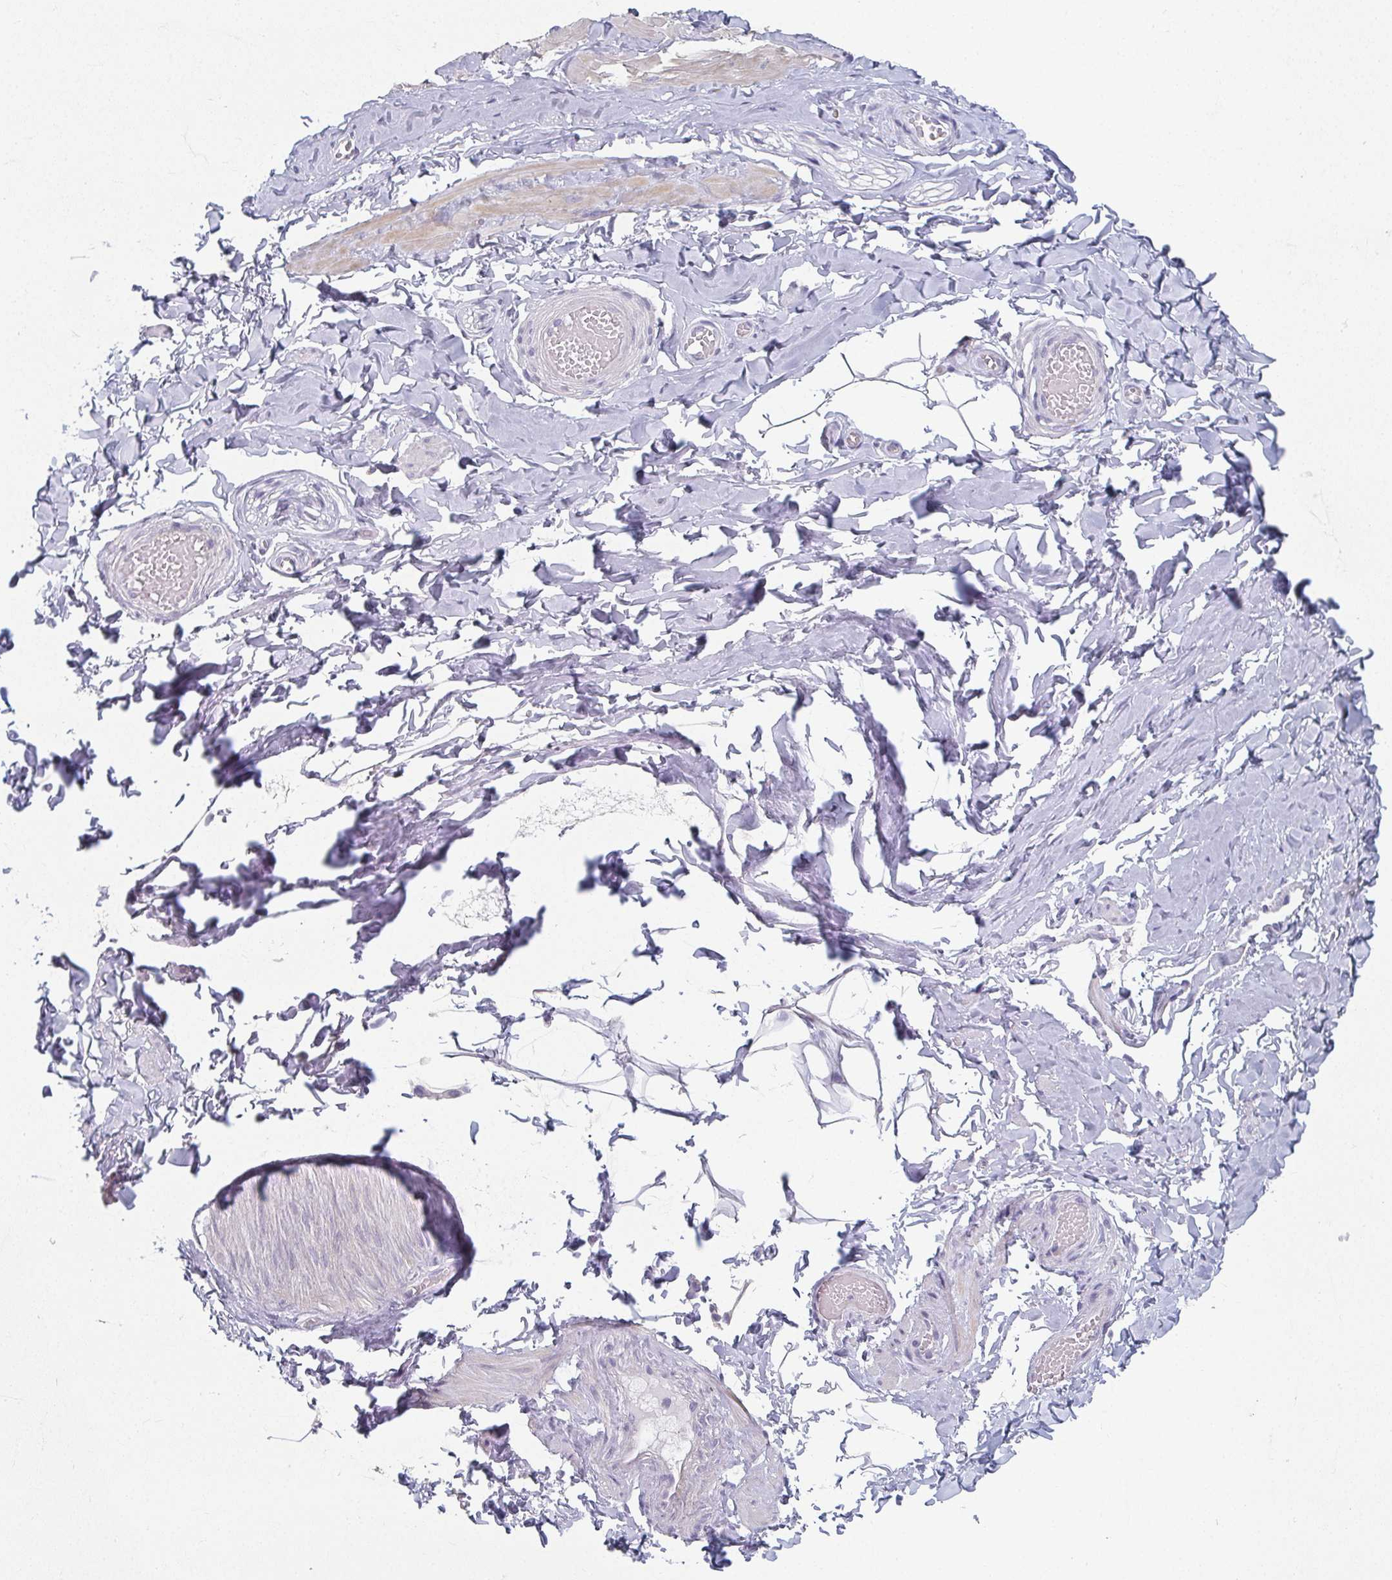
{"staining": {"intensity": "negative", "quantity": "none", "location": "none"}, "tissue": "adipose tissue", "cell_type": "Adipocytes", "image_type": "normal", "snomed": [{"axis": "morphology", "description": "Normal tissue, NOS"}, {"axis": "topography", "description": "Soft tissue"}, {"axis": "topography", "description": "Adipose tissue"}, {"axis": "topography", "description": "Vascular tissue"}, {"axis": "topography", "description": "Peripheral nerve tissue"}], "caption": "Immunohistochemistry image of unremarkable human adipose tissue stained for a protein (brown), which exhibits no staining in adipocytes. (DAB (3,3'-diaminobenzidine) IHC with hematoxylin counter stain).", "gene": "CAMKV", "patient": {"sex": "male", "age": 29}}